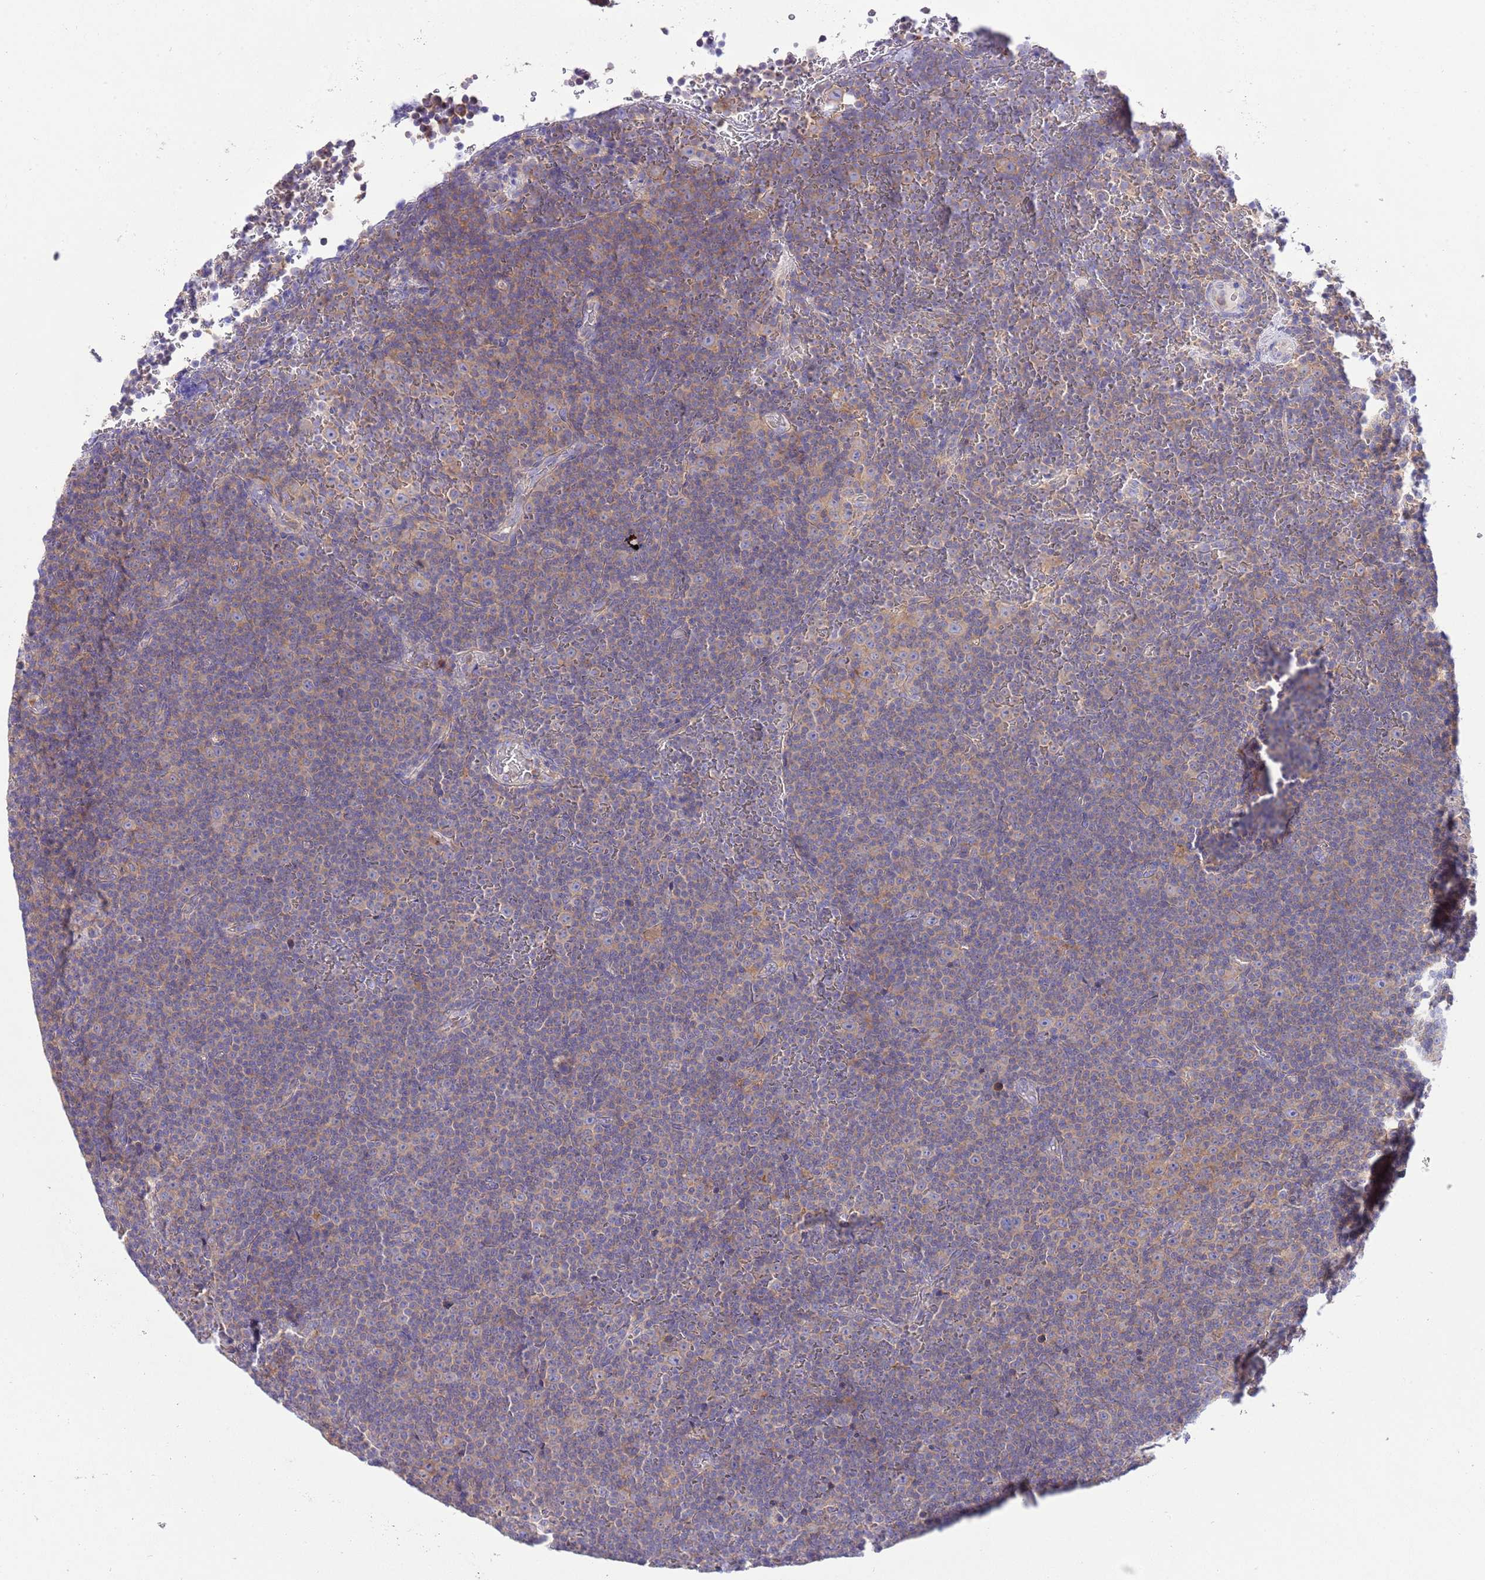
{"staining": {"intensity": "weak", "quantity": ">75%", "location": "cytoplasmic/membranous"}, "tissue": "lymphoma", "cell_type": "Tumor cells", "image_type": "cancer", "snomed": [{"axis": "morphology", "description": "Malignant lymphoma, non-Hodgkin's type, Low grade"}, {"axis": "topography", "description": "Lymph node"}], "caption": "Low-grade malignant lymphoma, non-Hodgkin's type tissue displays weak cytoplasmic/membranous staining in about >75% of tumor cells, visualized by immunohistochemistry.", "gene": "RPS10", "patient": {"sex": "female", "age": 67}}